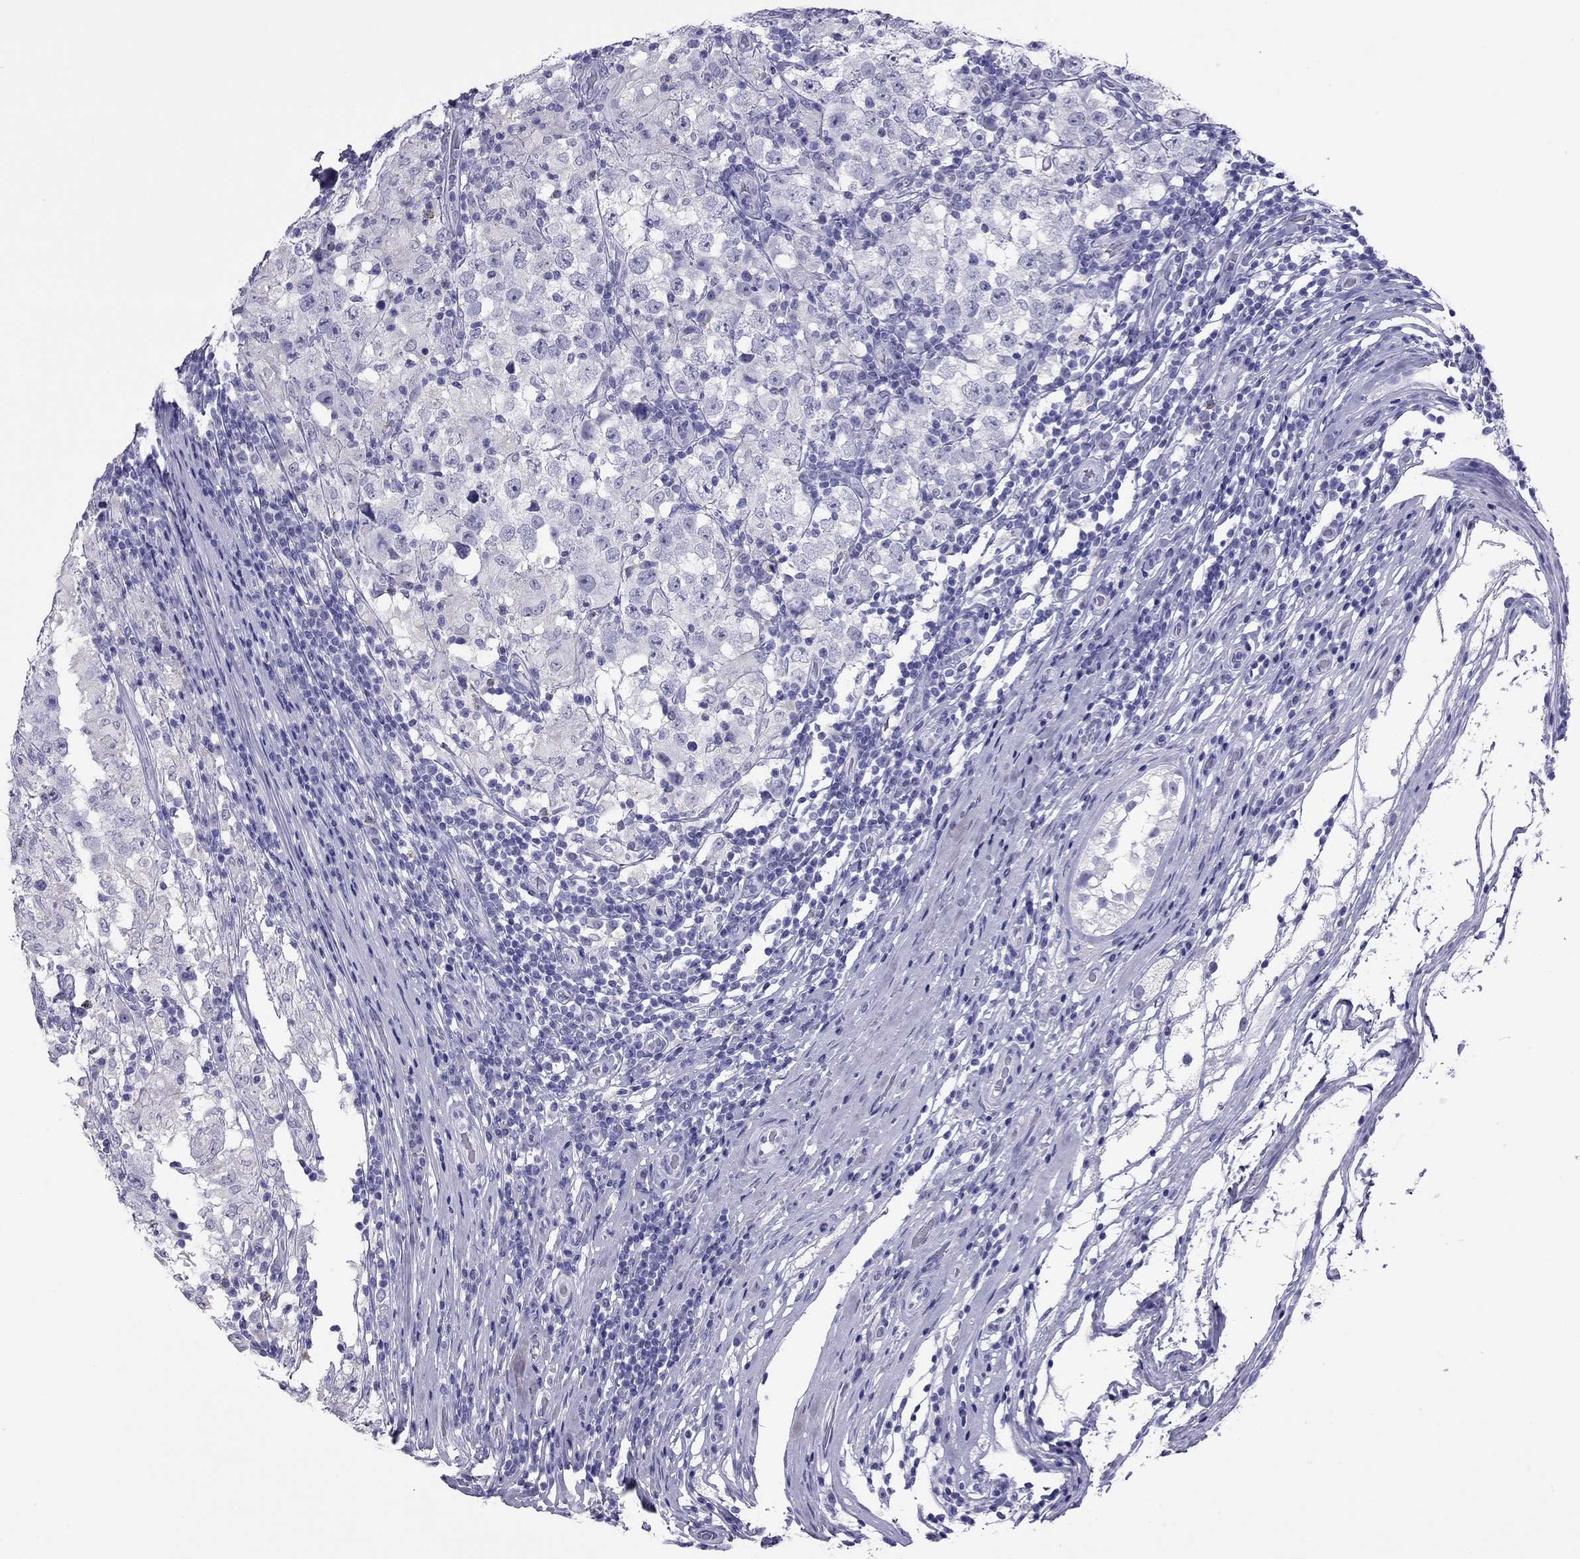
{"staining": {"intensity": "negative", "quantity": "none", "location": "none"}, "tissue": "testis cancer", "cell_type": "Tumor cells", "image_type": "cancer", "snomed": [{"axis": "morphology", "description": "Seminoma, NOS"}, {"axis": "morphology", "description": "Carcinoma, Embryonal, NOS"}, {"axis": "topography", "description": "Testis"}], "caption": "This is a micrograph of immunohistochemistry (IHC) staining of seminoma (testis), which shows no expression in tumor cells. (DAB immunohistochemistry visualized using brightfield microscopy, high magnification).", "gene": "ODF4", "patient": {"sex": "male", "age": 41}}